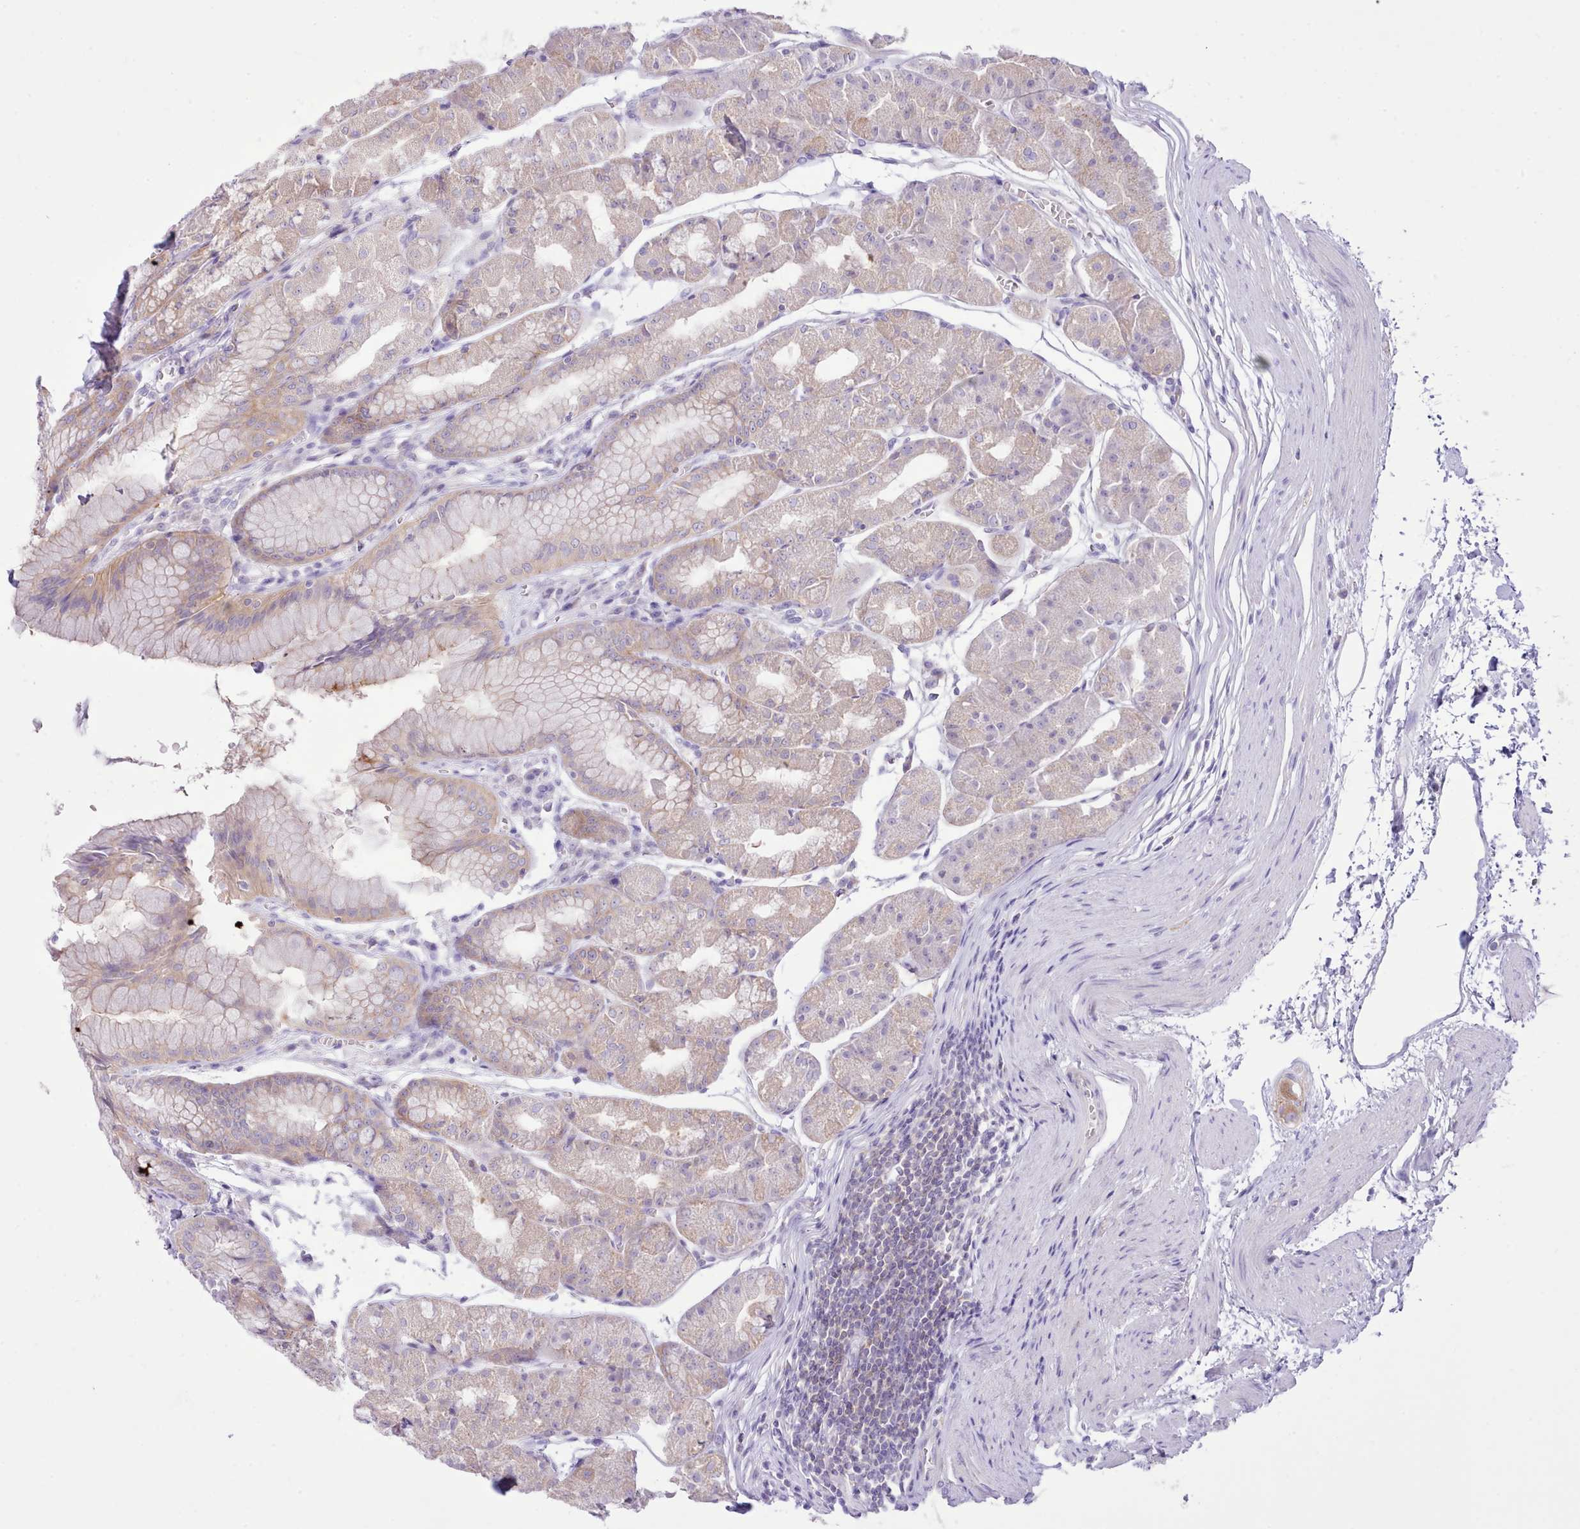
{"staining": {"intensity": "moderate", "quantity": "25%-75%", "location": "cytoplasmic/membranous"}, "tissue": "stomach", "cell_type": "Glandular cells", "image_type": "normal", "snomed": [{"axis": "morphology", "description": "Normal tissue, NOS"}, {"axis": "topography", "description": "Stomach"}], "caption": "Immunohistochemical staining of benign human stomach displays 25%-75% levels of moderate cytoplasmic/membranous protein staining in approximately 25%-75% of glandular cells.", "gene": "MDFI", "patient": {"sex": "male", "age": 55}}